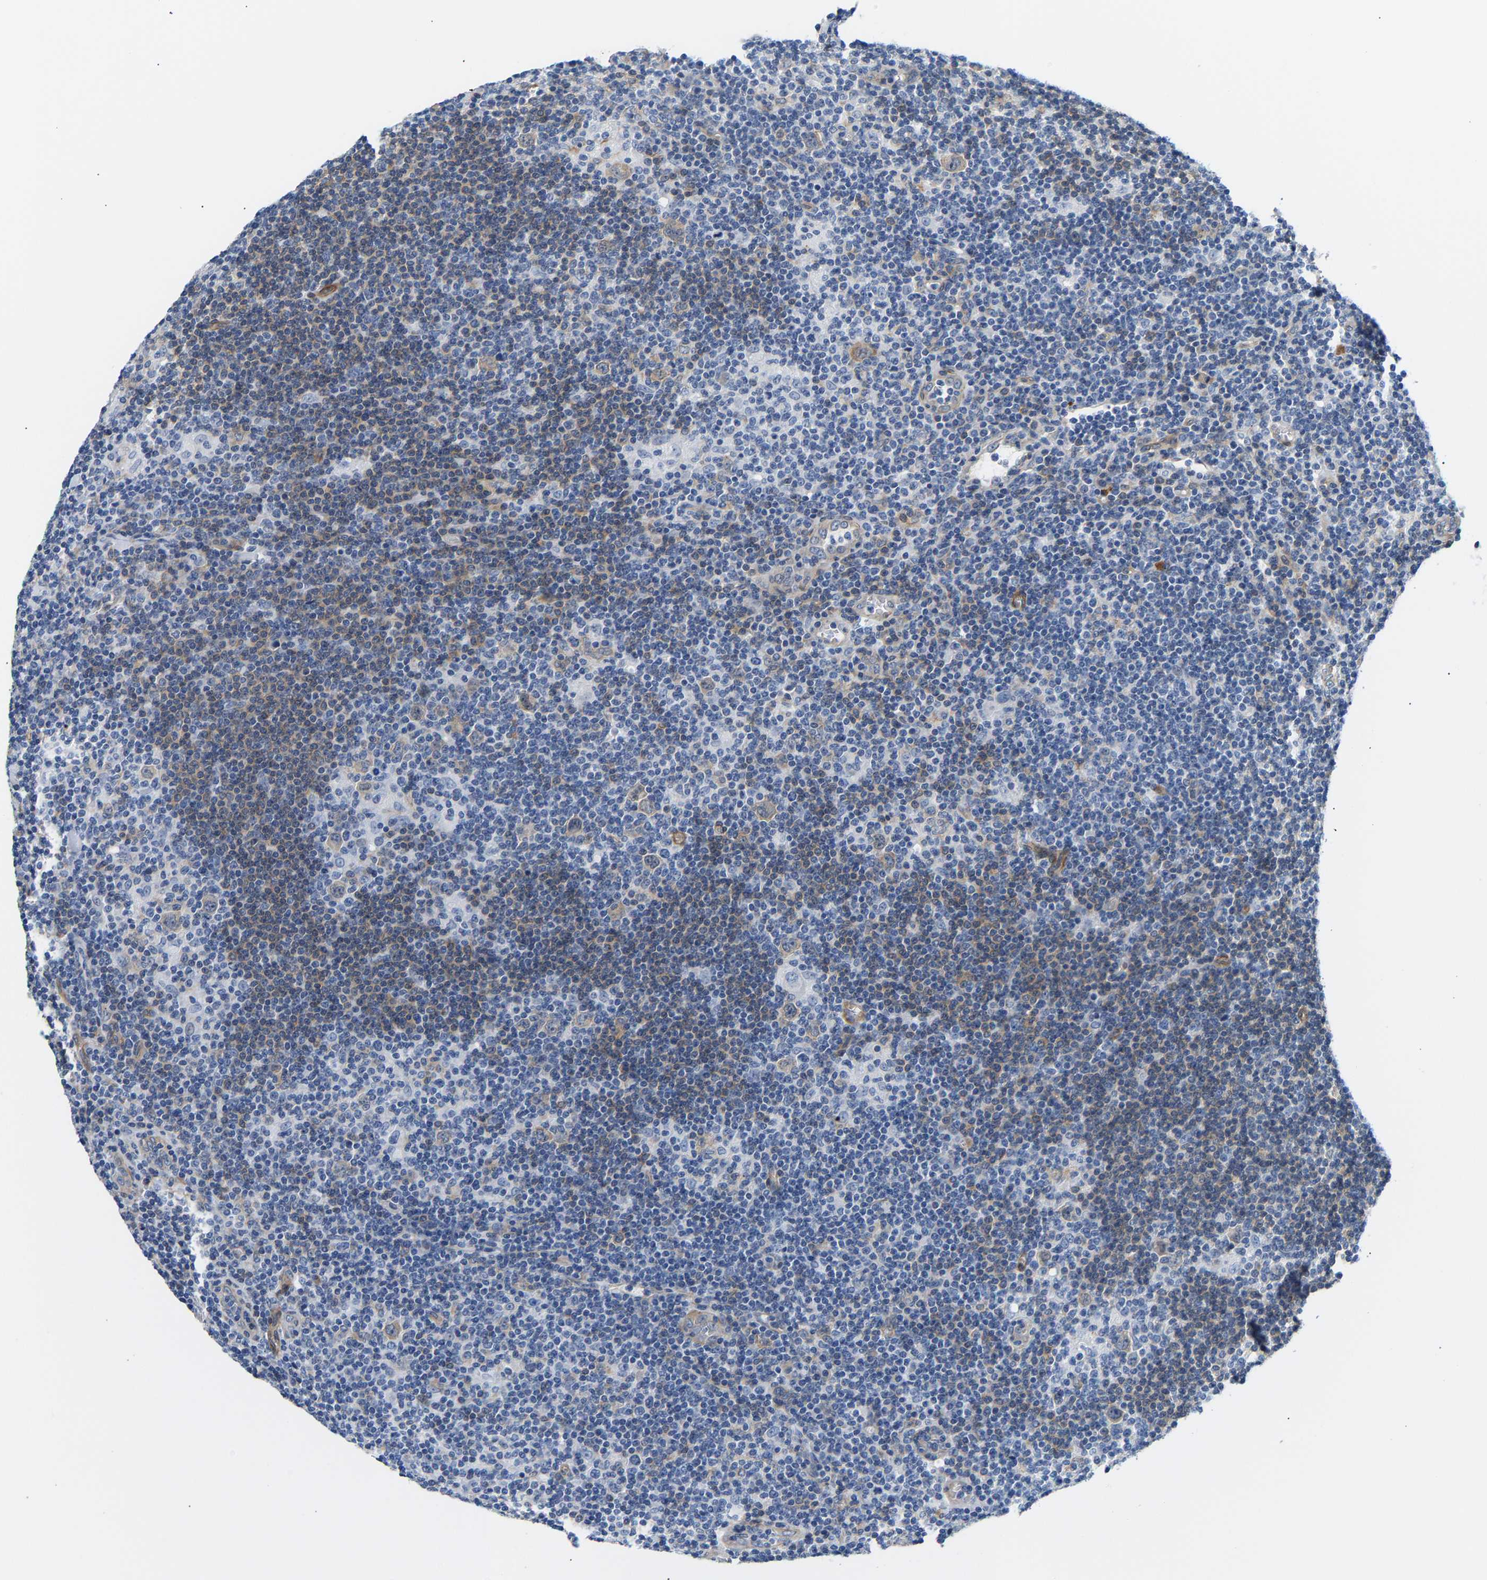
{"staining": {"intensity": "weak", "quantity": "<25%", "location": "cytoplasmic/membranous"}, "tissue": "lymphoma", "cell_type": "Tumor cells", "image_type": "cancer", "snomed": [{"axis": "morphology", "description": "Hodgkin's disease, NOS"}, {"axis": "topography", "description": "Lymph node"}], "caption": "DAB (3,3'-diaminobenzidine) immunohistochemical staining of lymphoma demonstrates no significant staining in tumor cells.", "gene": "PAWR", "patient": {"sex": "female", "age": 57}}